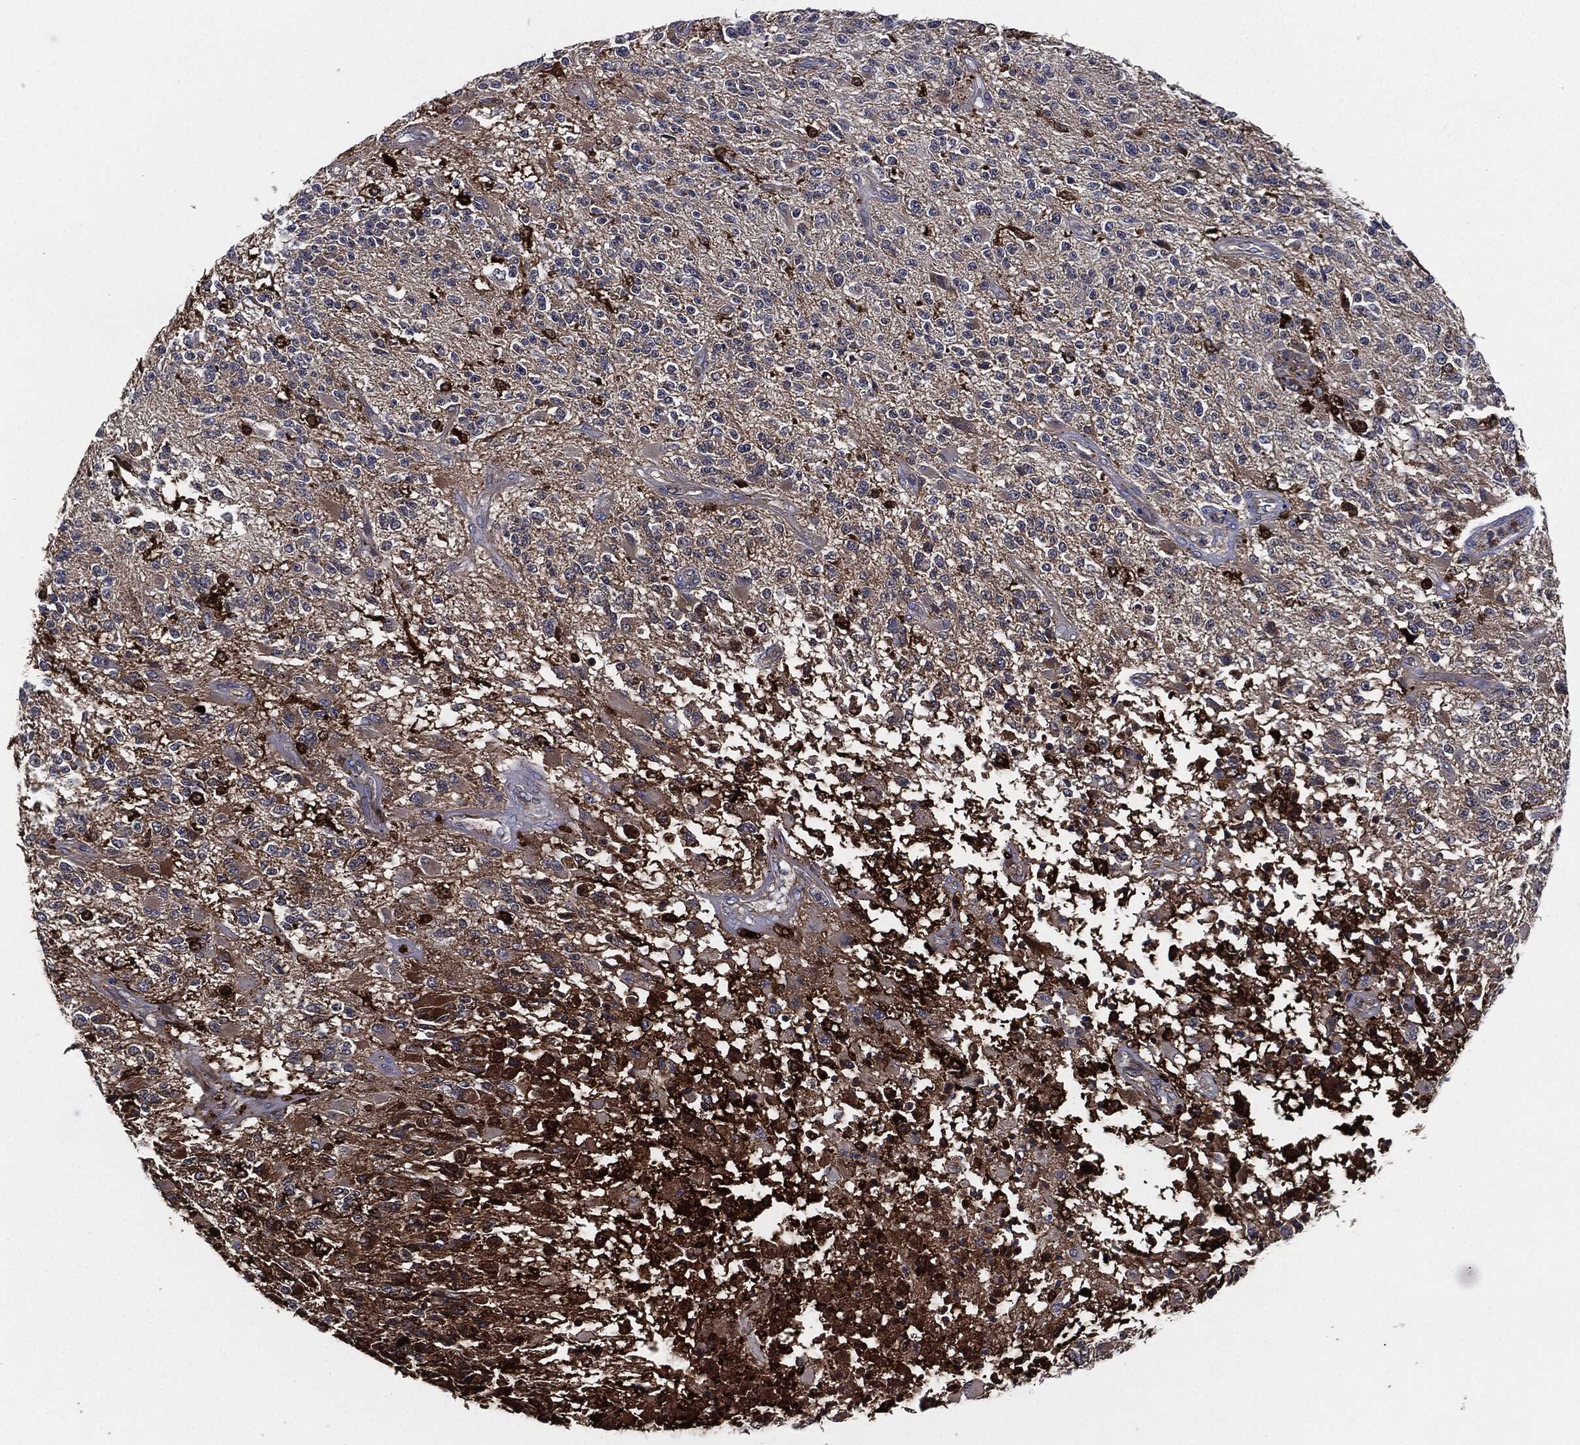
{"staining": {"intensity": "moderate", "quantity": "<25%", "location": "cytoplasmic/membranous"}, "tissue": "glioma", "cell_type": "Tumor cells", "image_type": "cancer", "snomed": [{"axis": "morphology", "description": "Glioma, malignant, High grade"}, {"axis": "topography", "description": "Brain"}], "caption": "High-grade glioma (malignant) was stained to show a protein in brown. There is low levels of moderate cytoplasmic/membranous expression in about <25% of tumor cells. The protein of interest is shown in brown color, while the nuclei are stained blue.", "gene": "TMEM11", "patient": {"sex": "female", "age": 63}}